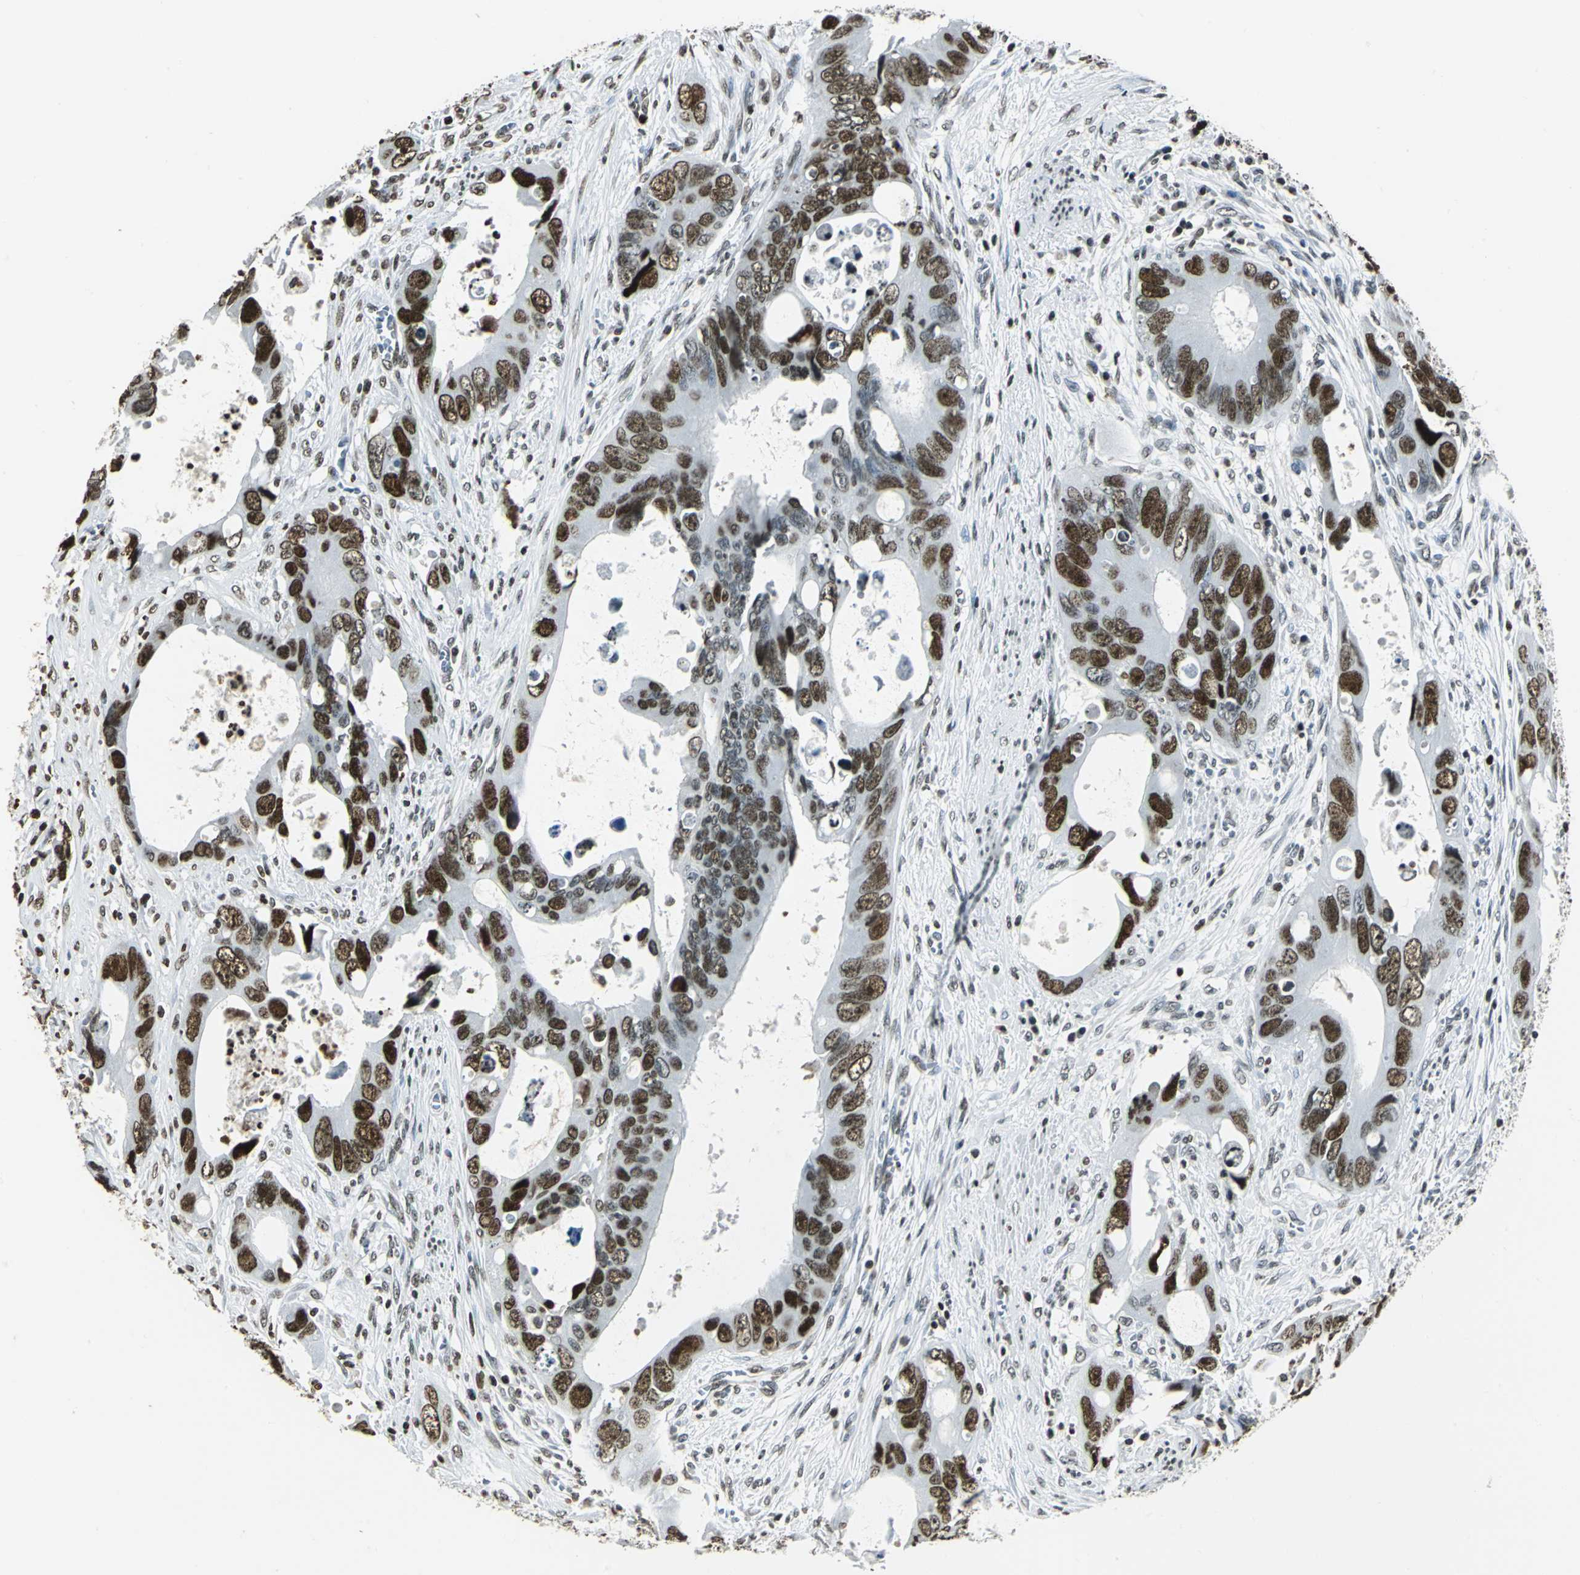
{"staining": {"intensity": "strong", "quantity": ">75%", "location": "nuclear"}, "tissue": "colorectal cancer", "cell_type": "Tumor cells", "image_type": "cancer", "snomed": [{"axis": "morphology", "description": "Adenocarcinoma, NOS"}, {"axis": "topography", "description": "Rectum"}], "caption": "This is an image of immunohistochemistry staining of colorectal adenocarcinoma, which shows strong staining in the nuclear of tumor cells.", "gene": "MCM4", "patient": {"sex": "male", "age": 70}}